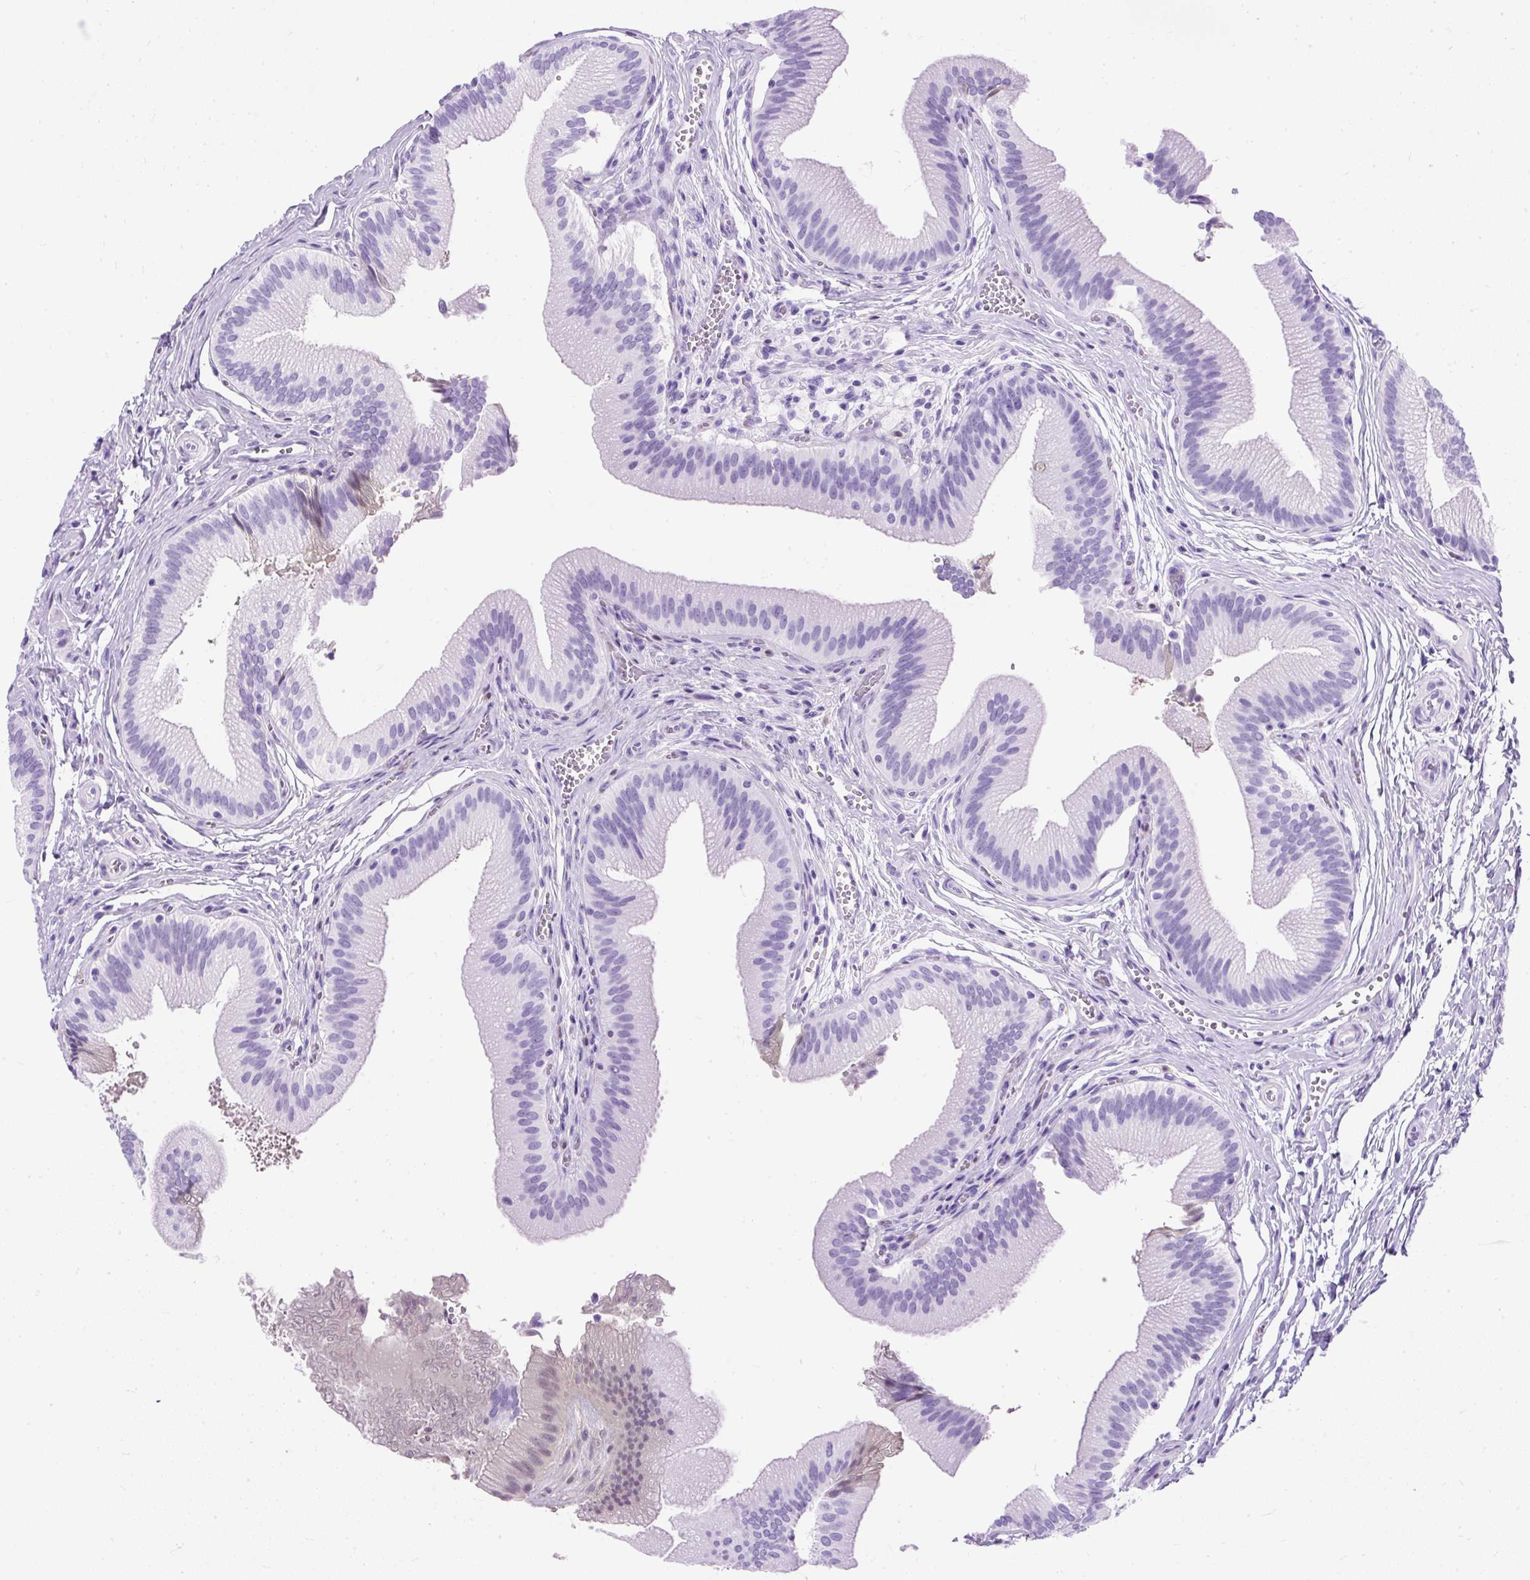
{"staining": {"intensity": "negative", "quantity": "none", "location": "none"}, "tissue": "gallbladder", "cell_type": "Glandular cells", "image_type": "normal", "snomed": [{"axis": "morphology", "description": "Normal tissue, NOS"}, {"axis": "topography", "description": "Gallbladder"}], "caption": "This is an immunohistochemistry image of normal gallbladder. There is no positivity in glandular cells.", "gene": "PVALB", "patient": {"sex": "male", "age": 17}}